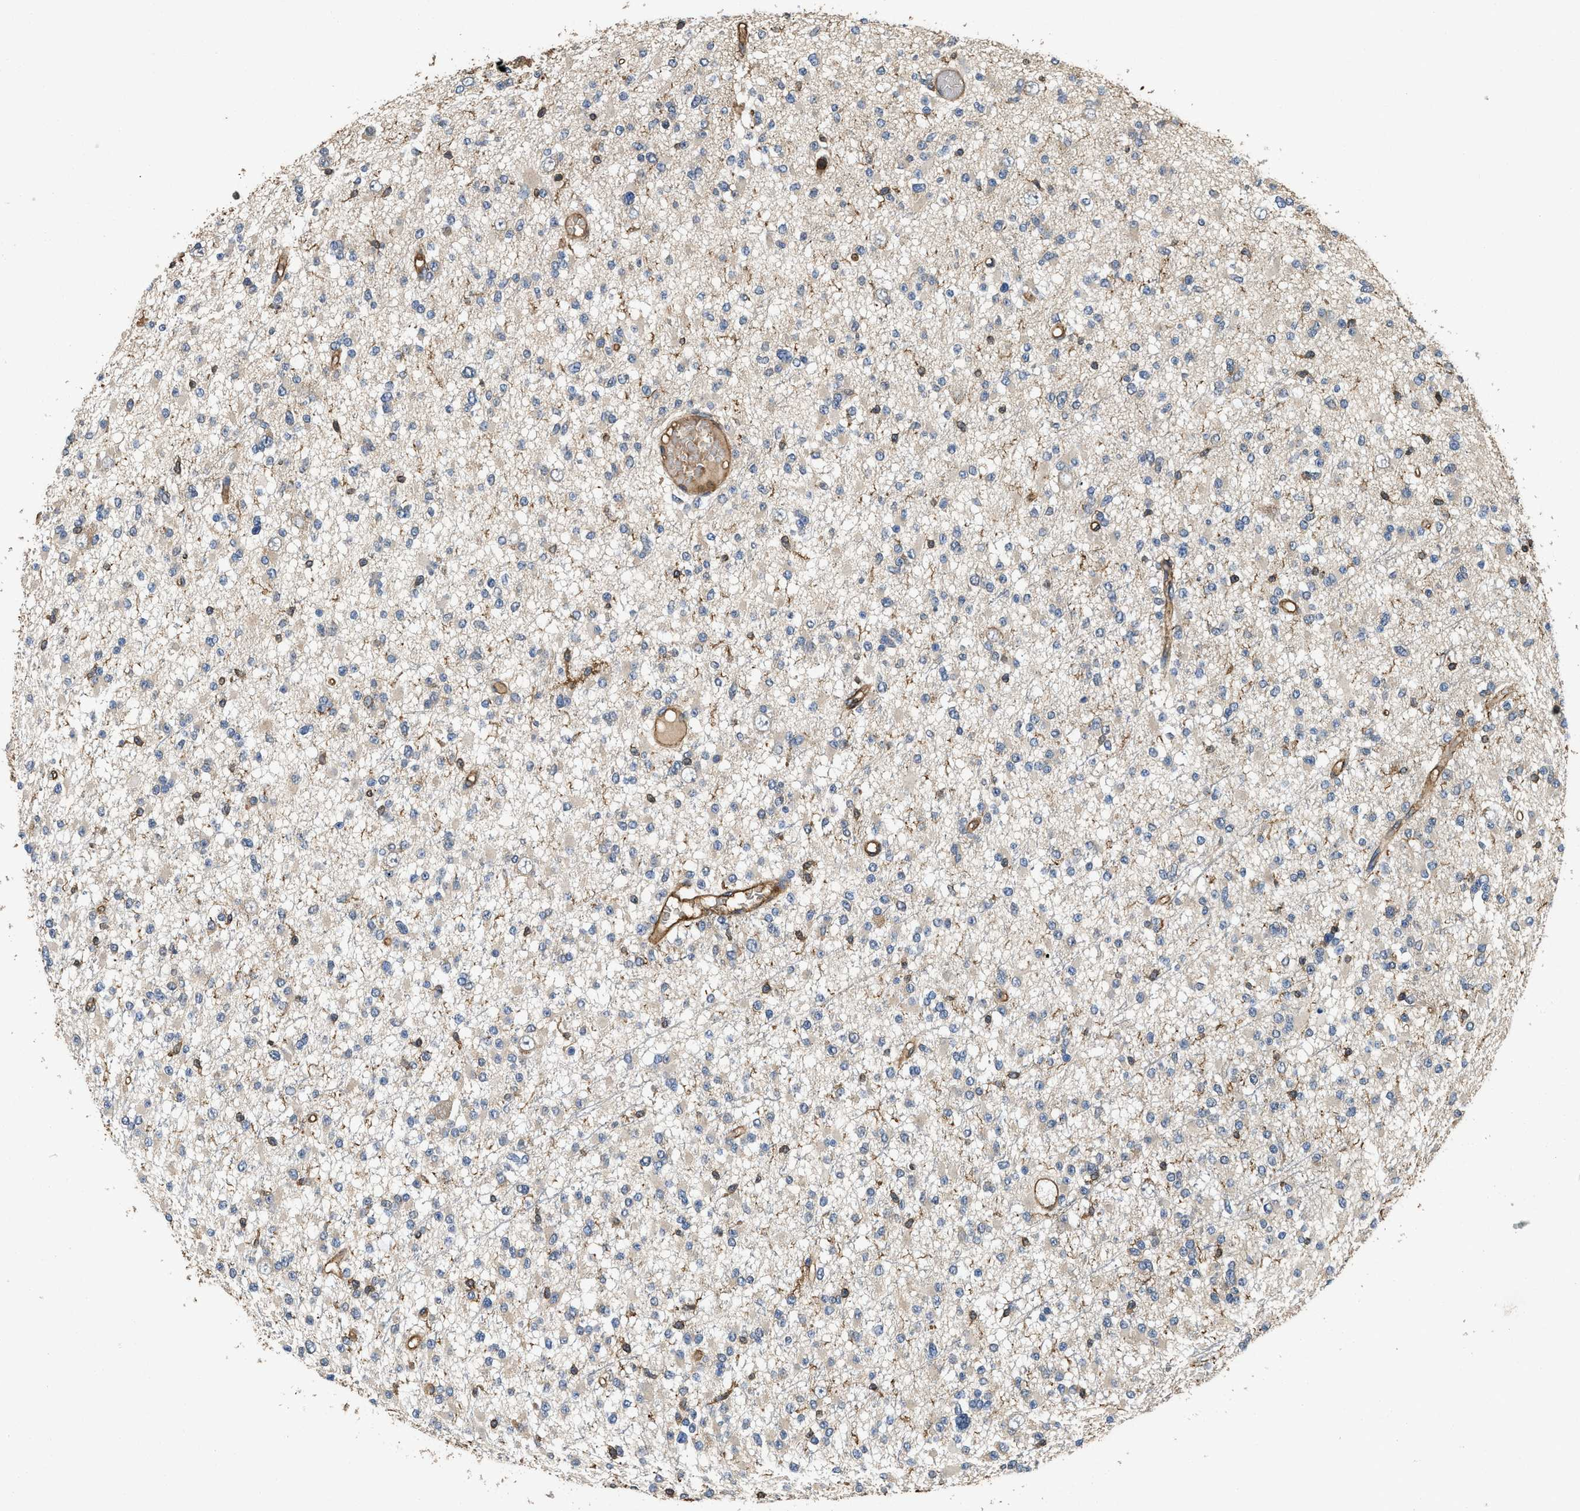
{"staining": {"intensity": "negative", "quantity": "none", "location": "none"}, "tissue": "glioma", "cell_type": "Tumor cells", "image_type": "cancer", "snomed": [{"axis": "morphology", "description": "Glioma, malignant, Low grade"}, {"axis": "topography", "description": "Brain"}], "caption": "IHC photomicrograph of neoplastic tissue: human glioma stained with DAB (3,3'-diaminobenzidine) shows no significant protein positivity in tumor cells.", "gene": "LINGO2", "patient": {"sex": "female", "age": 22}}